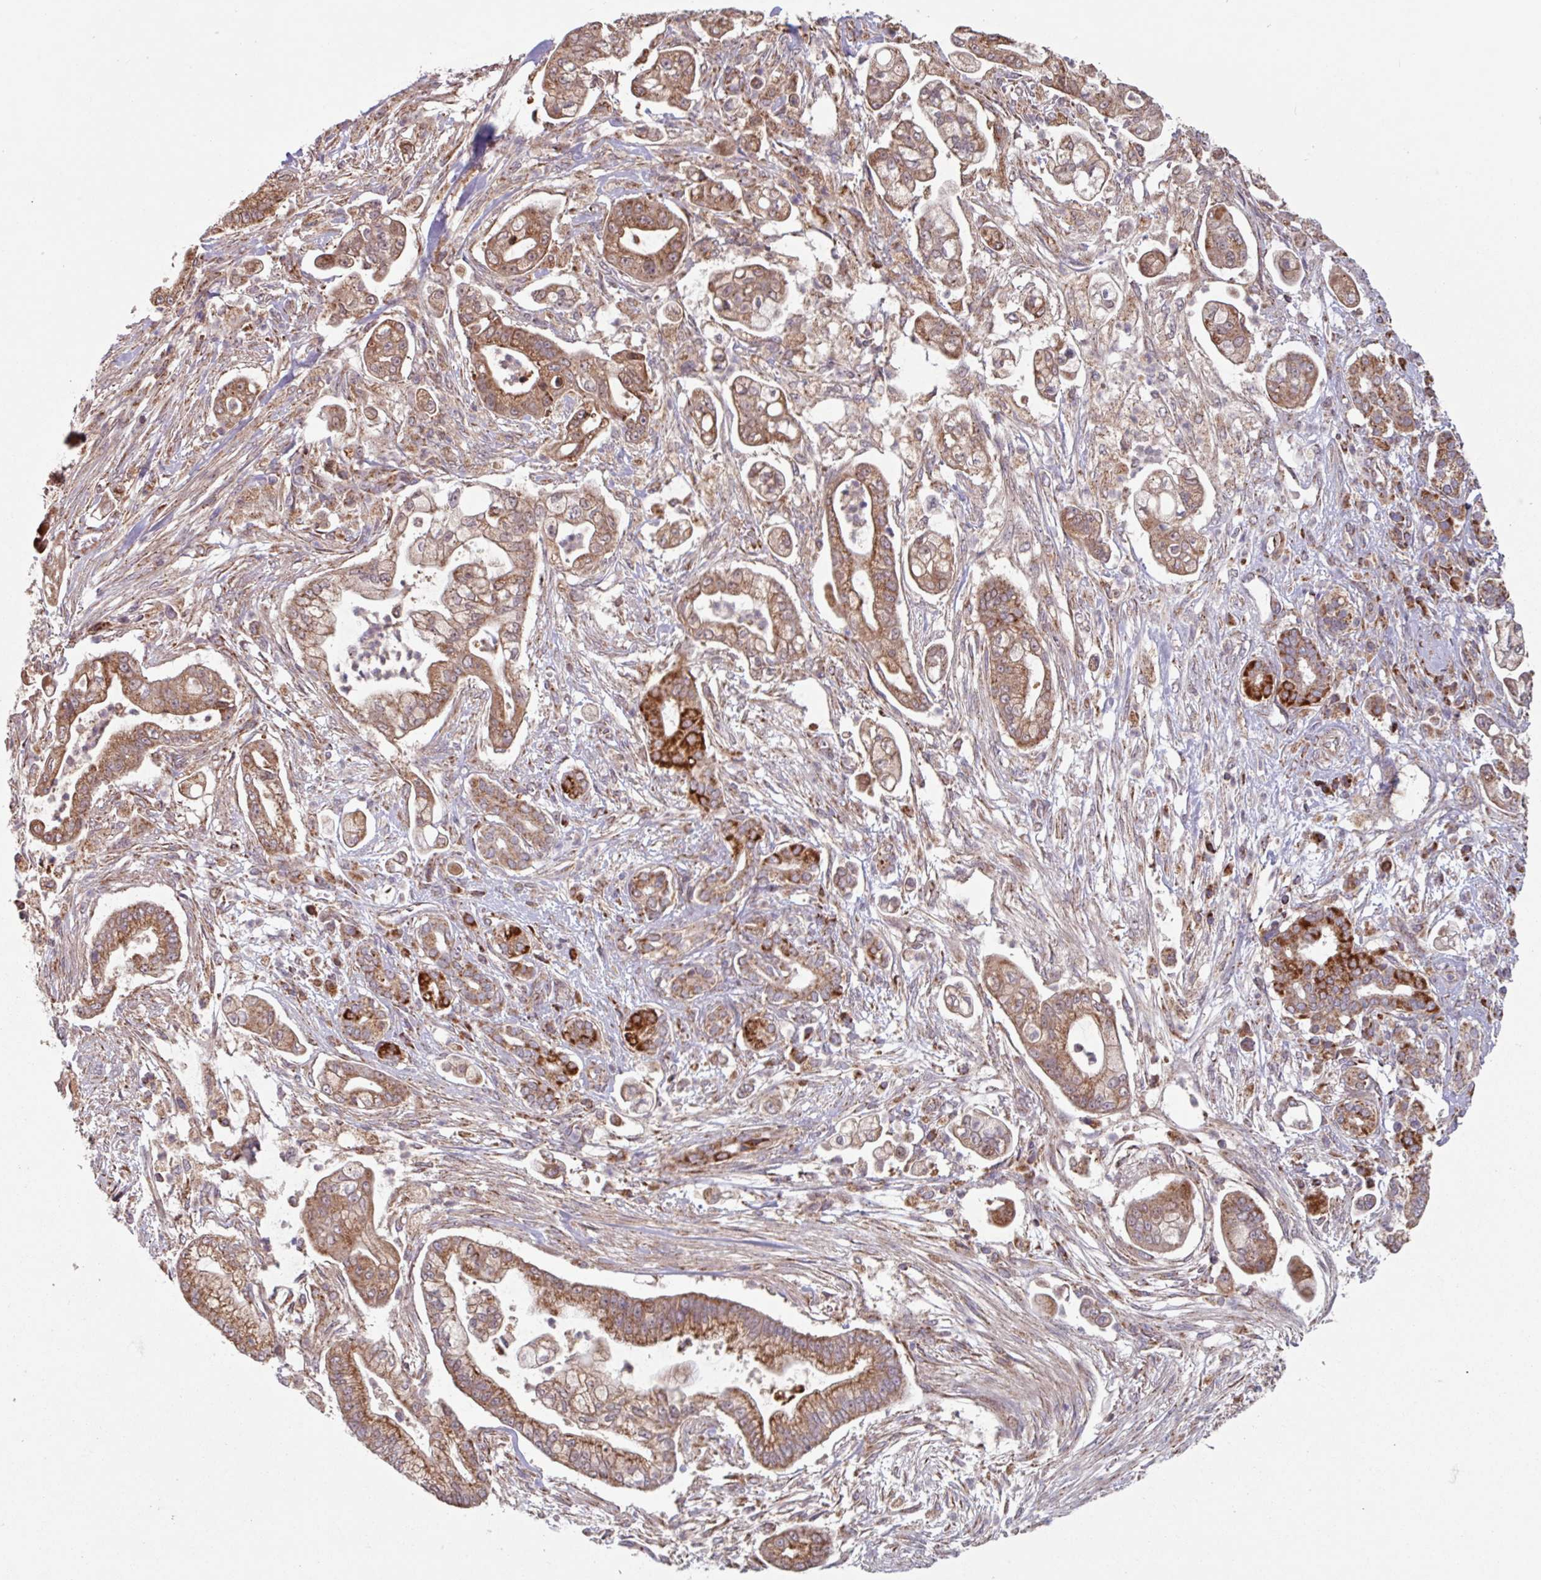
{"staining": {"intensity": "moderate", "quantity": ">75%", "location": "cytoplasmic/membranous"}, "tissue": "pancreatic cancer", "cell_type": "Tumor cells", "image_type": "cancer", "snomed": [{"axis": "morphology", "description": "Adenocarcinoma, NOS"}, {"axis": "topography", "description": "Pancreas"}], "caption": "Protein expression analysis of human pancreatic adenocarcinoma reveals moderate cytoplasmic/membranous staining in about >75% of tumor cells. (Brightfield microscopy of DAB IHC at high magnification).", "gene": "COX7C", "patient": {"sex": "female", "age": 69}}